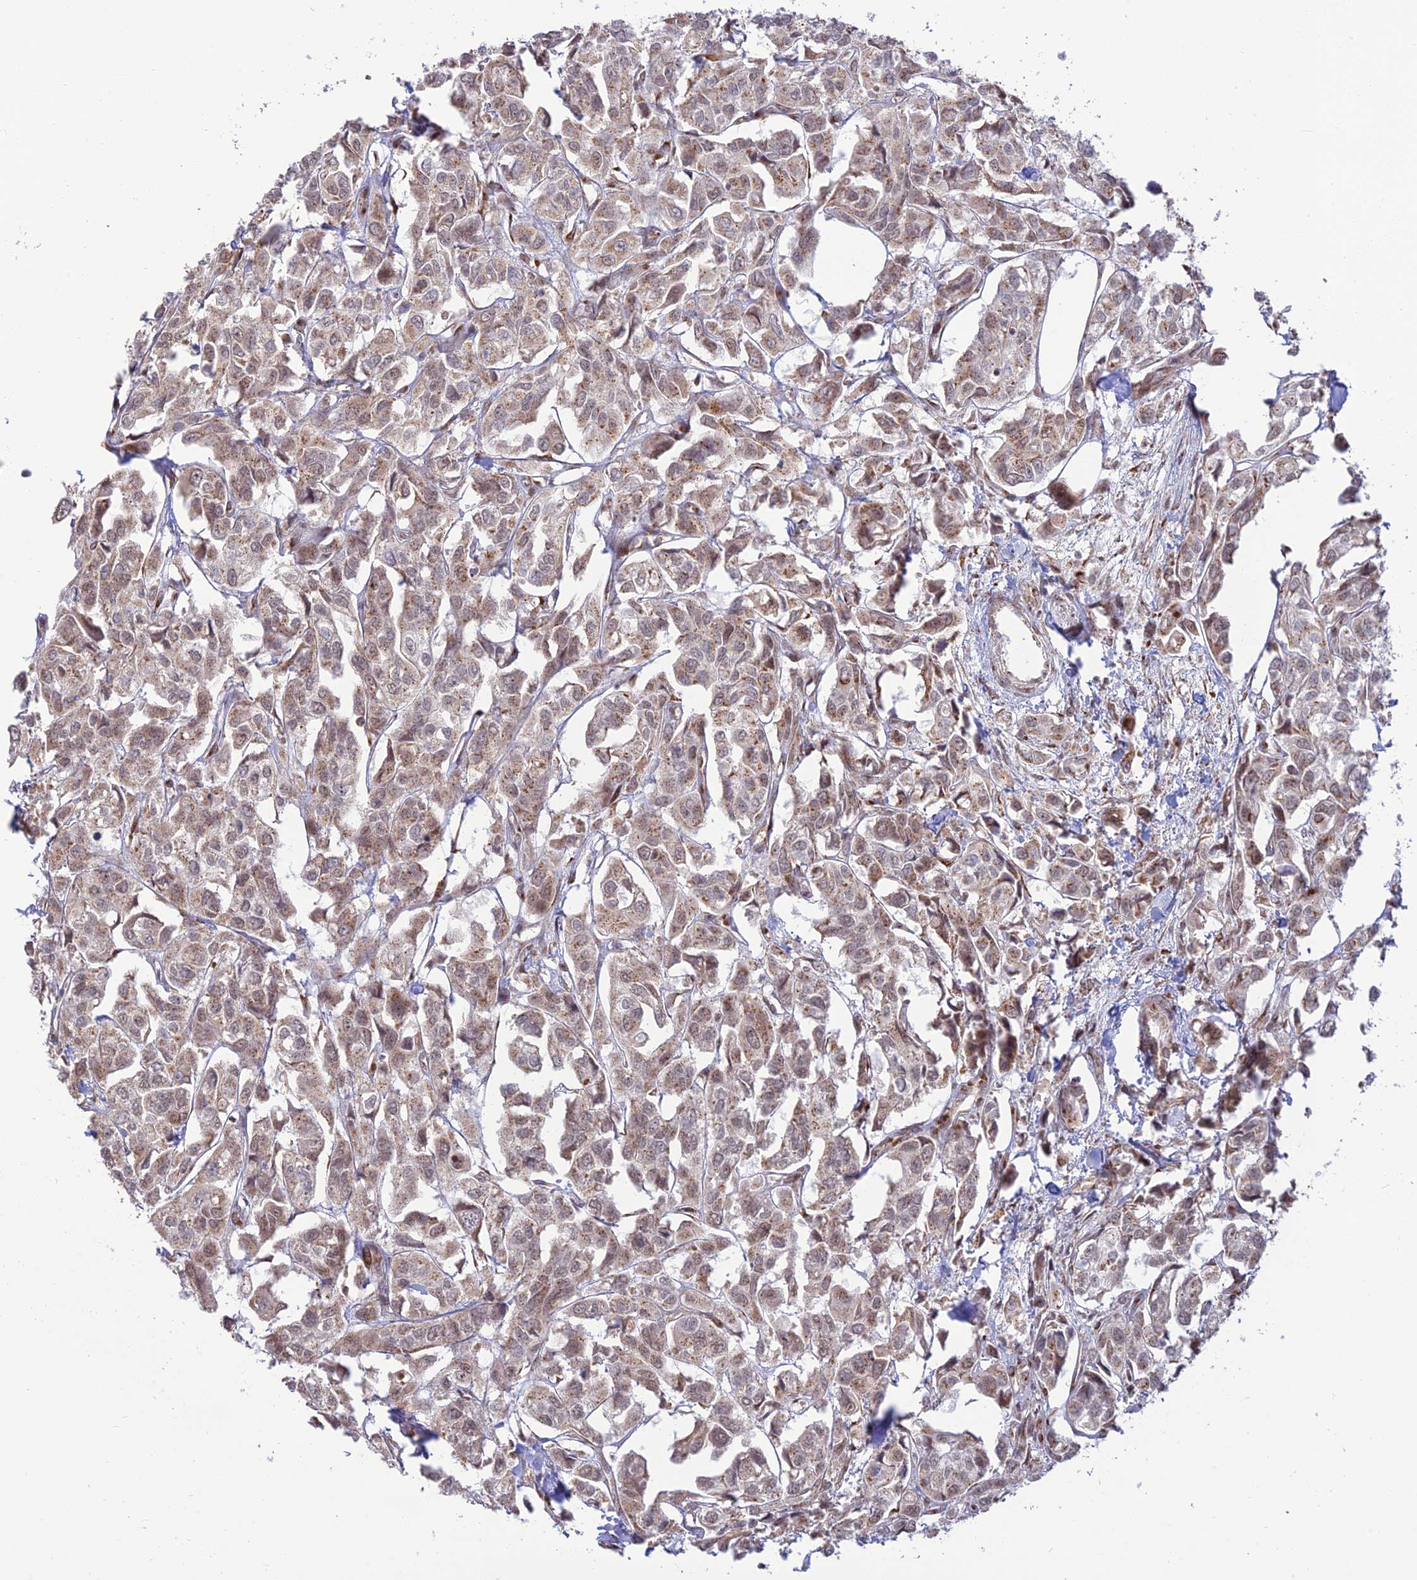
{"staining": {"intensity": "moderate", "quantity": "25%-75%", "location": "cytoplasmic/membranous"}, "tissue": "urothelial cancer", "cell_type": "Tumor cells", "image_type": "cancer", "snomed": [{"axis": "morphology", "description": "Urothelial carcinoma, High grade"}, {"axis": "topography", "description": "Urinary bladder"}], "caption": "Urothelial cancer tissue reveals moderate cytoplasmic/membranous staining in approximately 25%-75% of tumor cells", "gene": "GOLGA3", "patient": {"sex": "male", "age": 67}}